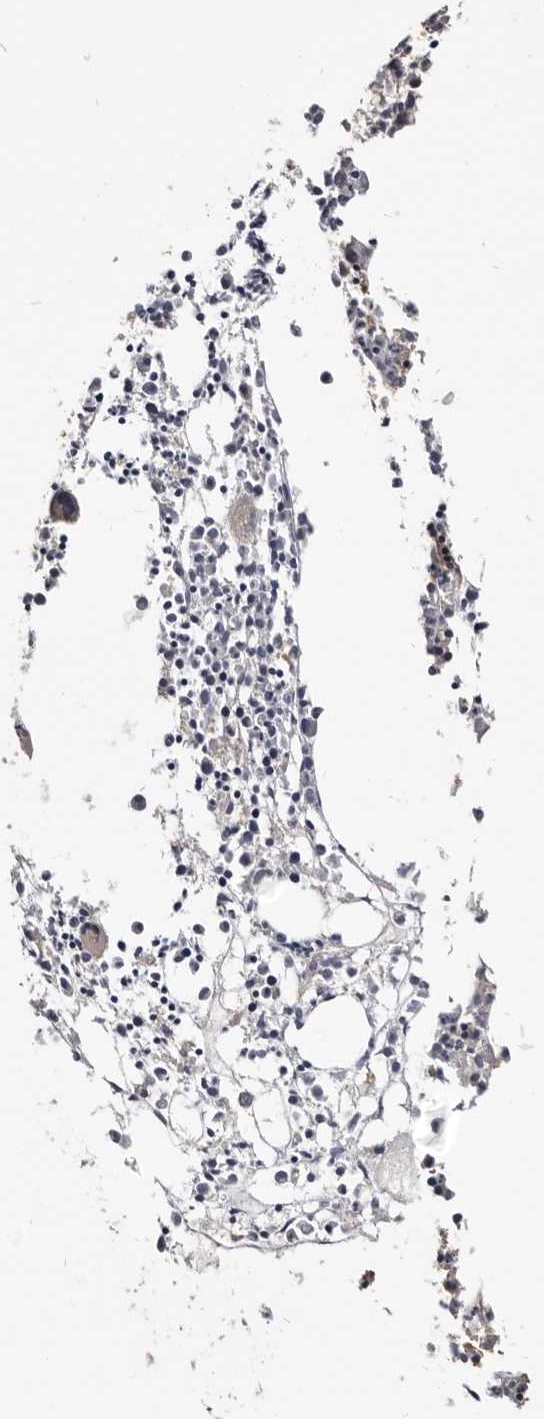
{"staining": {"intensity": "negative", "quantity": "none", "location": "none"}, "tissue": "bone marrow", "cell_type": "Hematopoietic cells", "image_type": "normal", "snomed": [{"axis": "morphology", "description": "Normal tissue, NOS"}, {"axis": "morphology", "description": "Inflammation, NOS"}, {"axis": "topography", "description": "Bone marrow"}], "caption": "Unremarkable bone marrow was stained to show a protein in brown. There is no significant positivity in hematopoietic cells.", "gene": "NENF", "patient": {"sex": "female", "age": 62}}